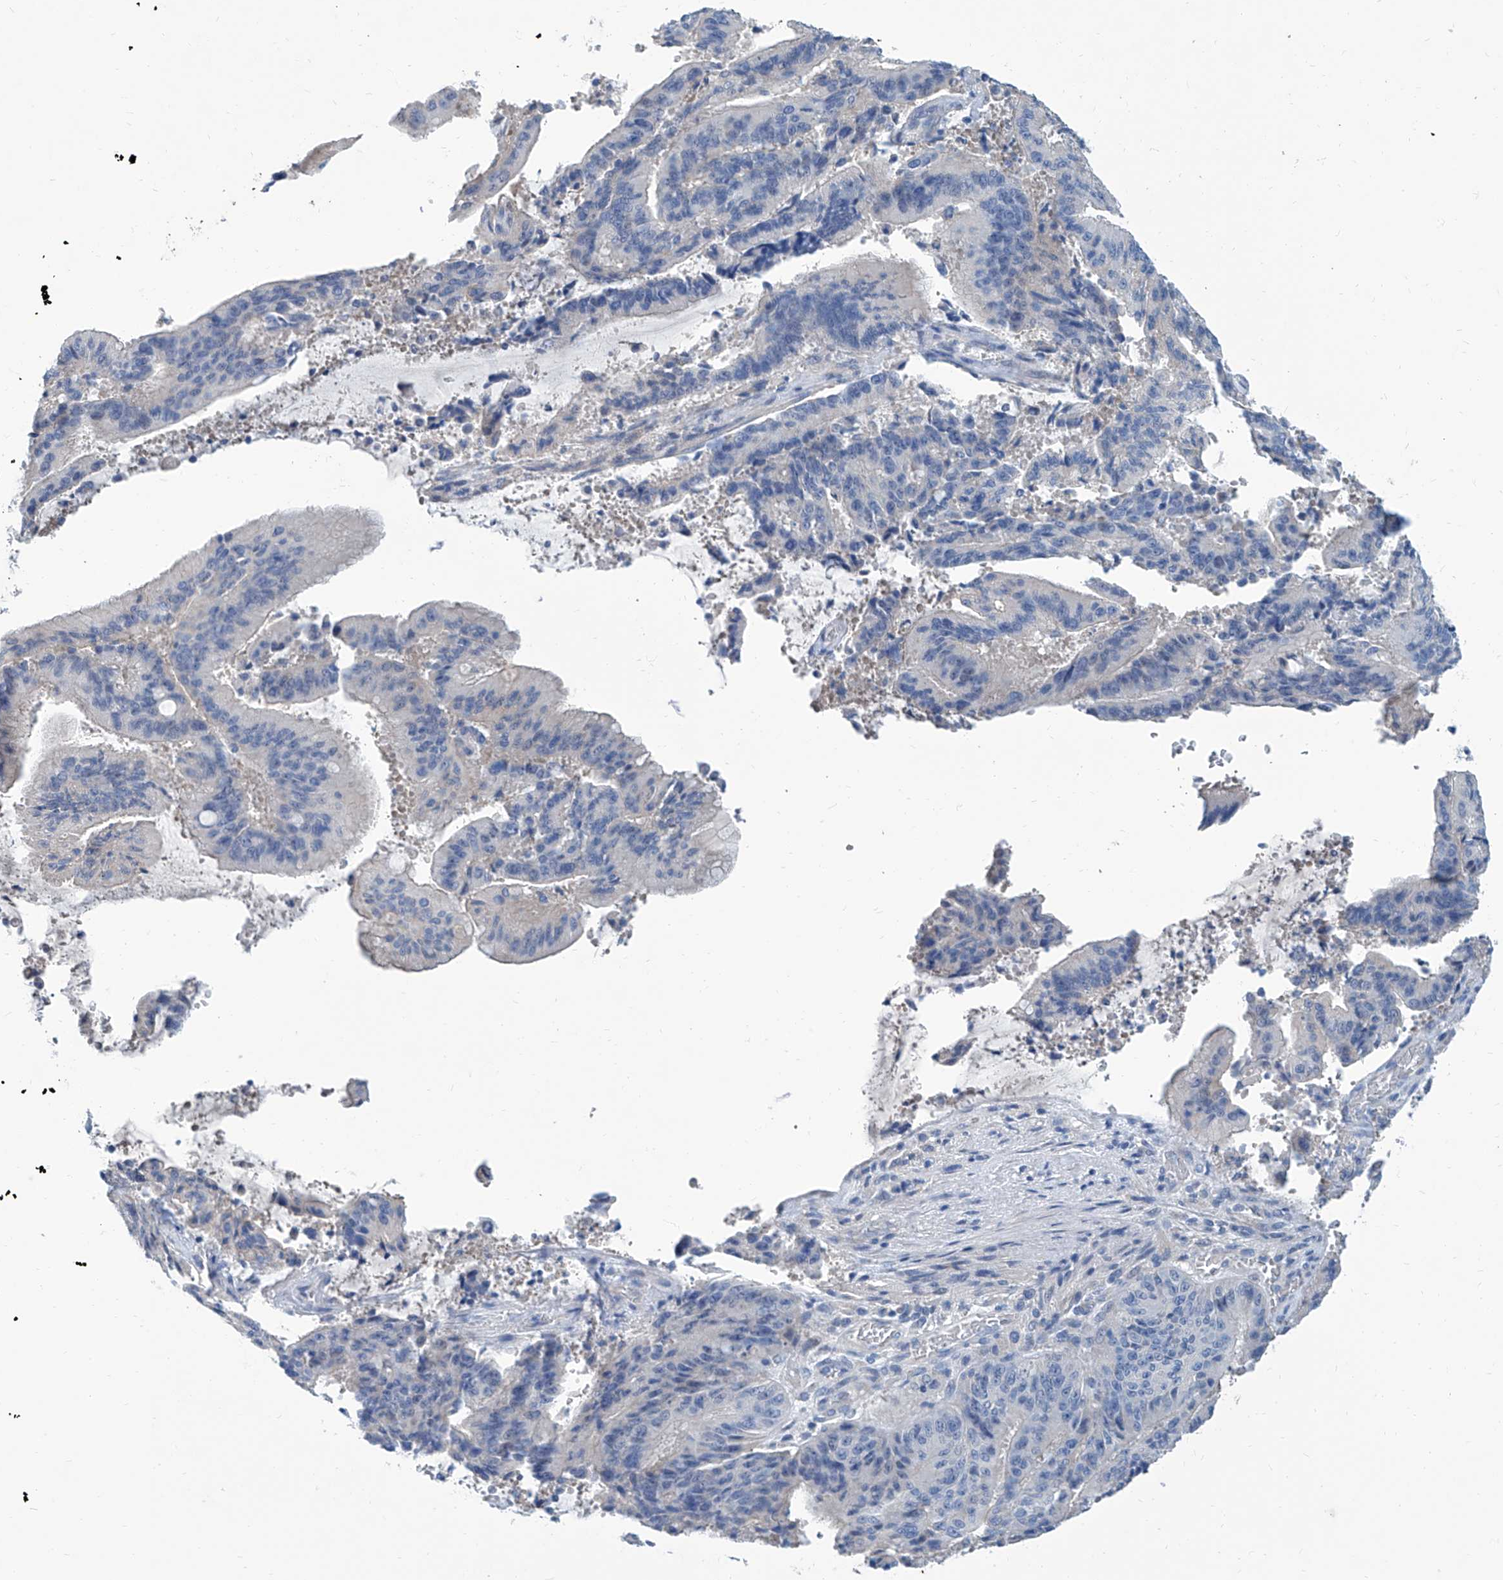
{"staining": {"intensity": "negative", "quantity": "none", "location": "none"}, "tissue": "liver cancer", "cell_type": "Tumor cells", "image_type": "cancer", "snomed": [{"axis": "morphology", "description": "Normal tissue, NOS"}, {"axis": "morphology", "description": "Cholangiocarcinoma"}, {"axis": "topography", "description": "Liver"}, {"axis": "topography", "description": "Peripheral nerve tissue"}], "caption": "Immunohistochemistry (IHC) histopathology image of neoplastic tissue: human liver cholangiocarcinoma stained with DAB demonstrates no significant protein staining in tumor cells.", "gene": "ZNF519", "patient": {"sex": "female", "age": 73}}